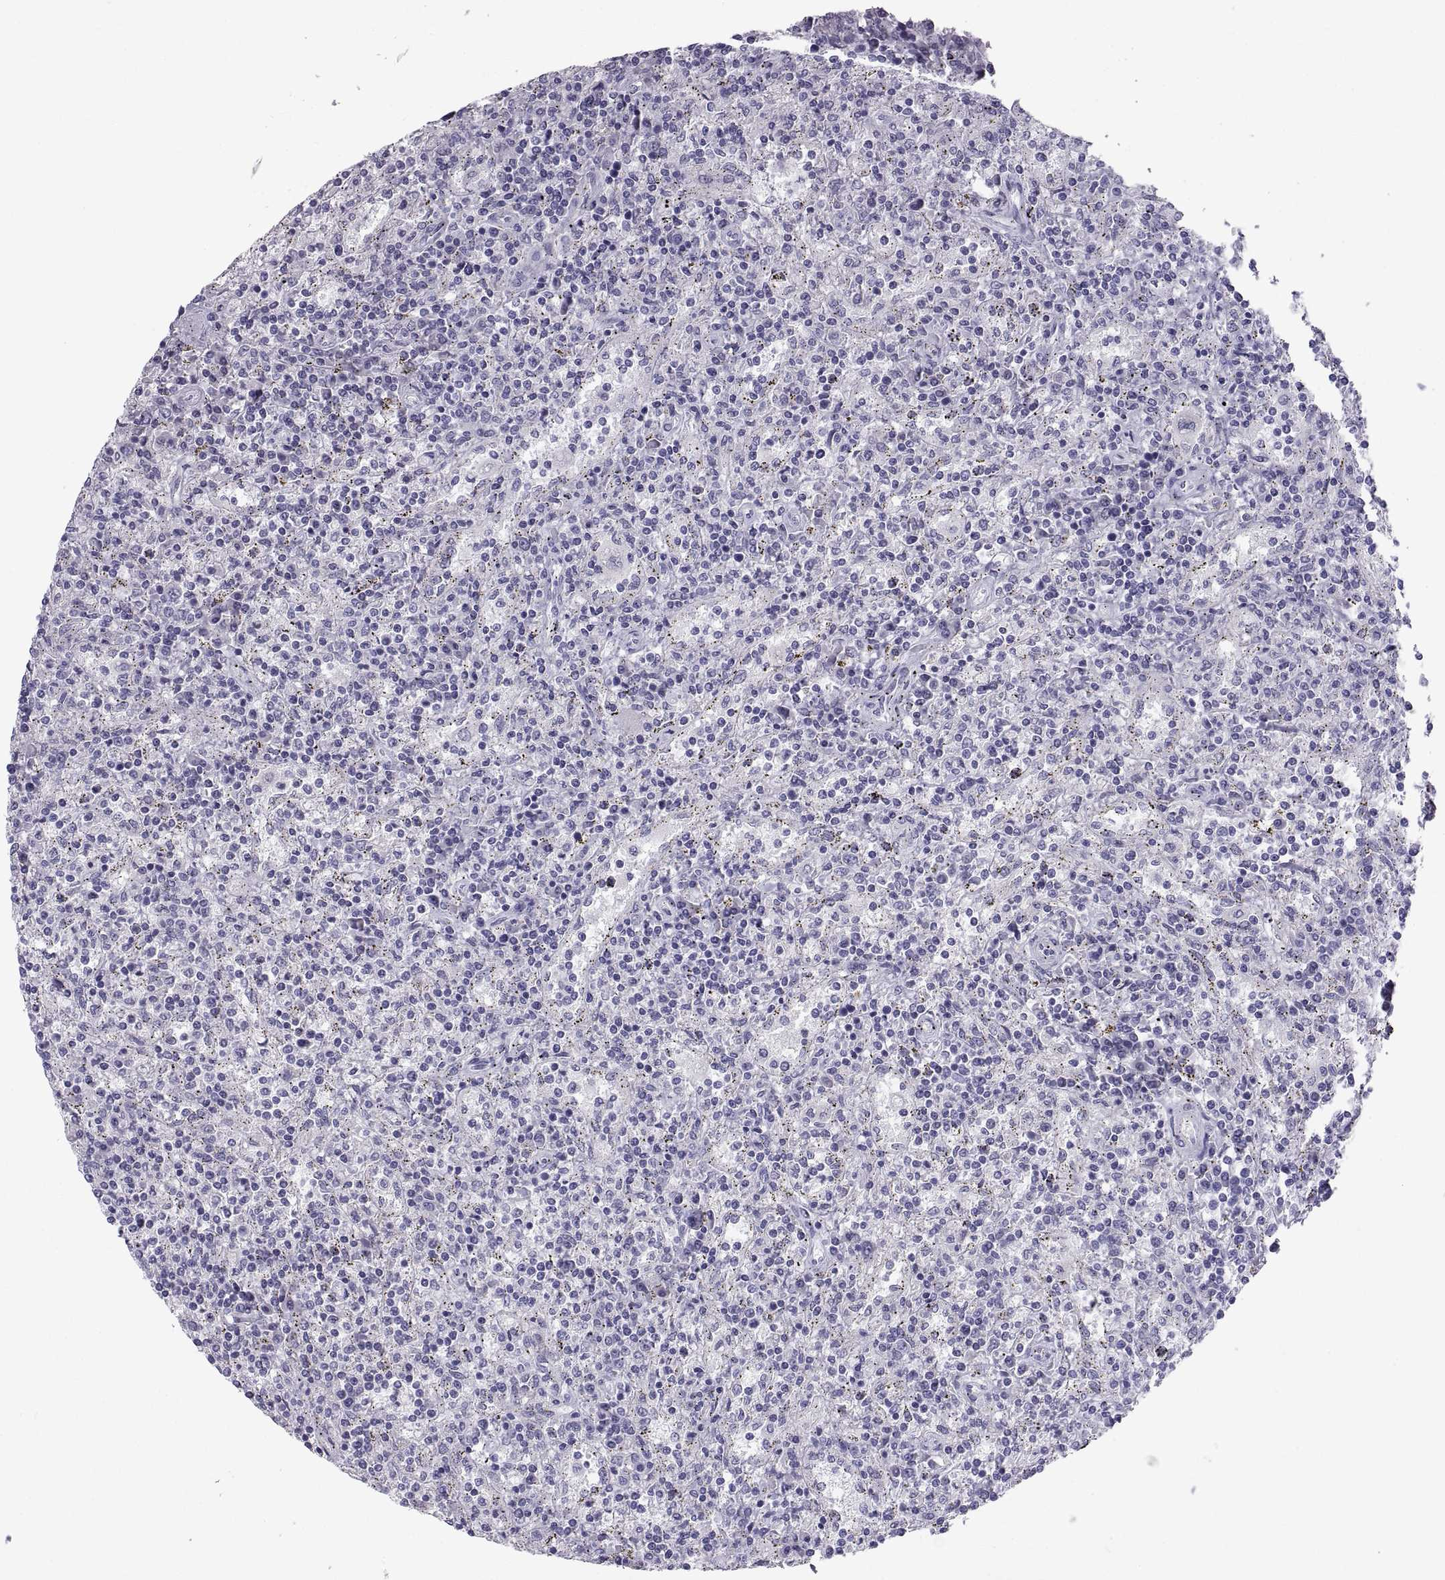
{"staining": {"intensity": "negative", "quantity": "none", "location": "none"}, "tissue": "lymphoma", "cell_type": "Tumor cells", "image_type": "cancer", "snomed": [{"axis": "morphology", "description": "Malignant lymphoma, non-Hodgkin's type, Low grade"}, {"axis": "topography", "description": "Spleen"}], "caption": "Human lymphoma stained for a protein using IHC reveals no positivity in tumor cells.", "gene": "PCSK1N", "patient": {"sex": "male", "age": 62}}